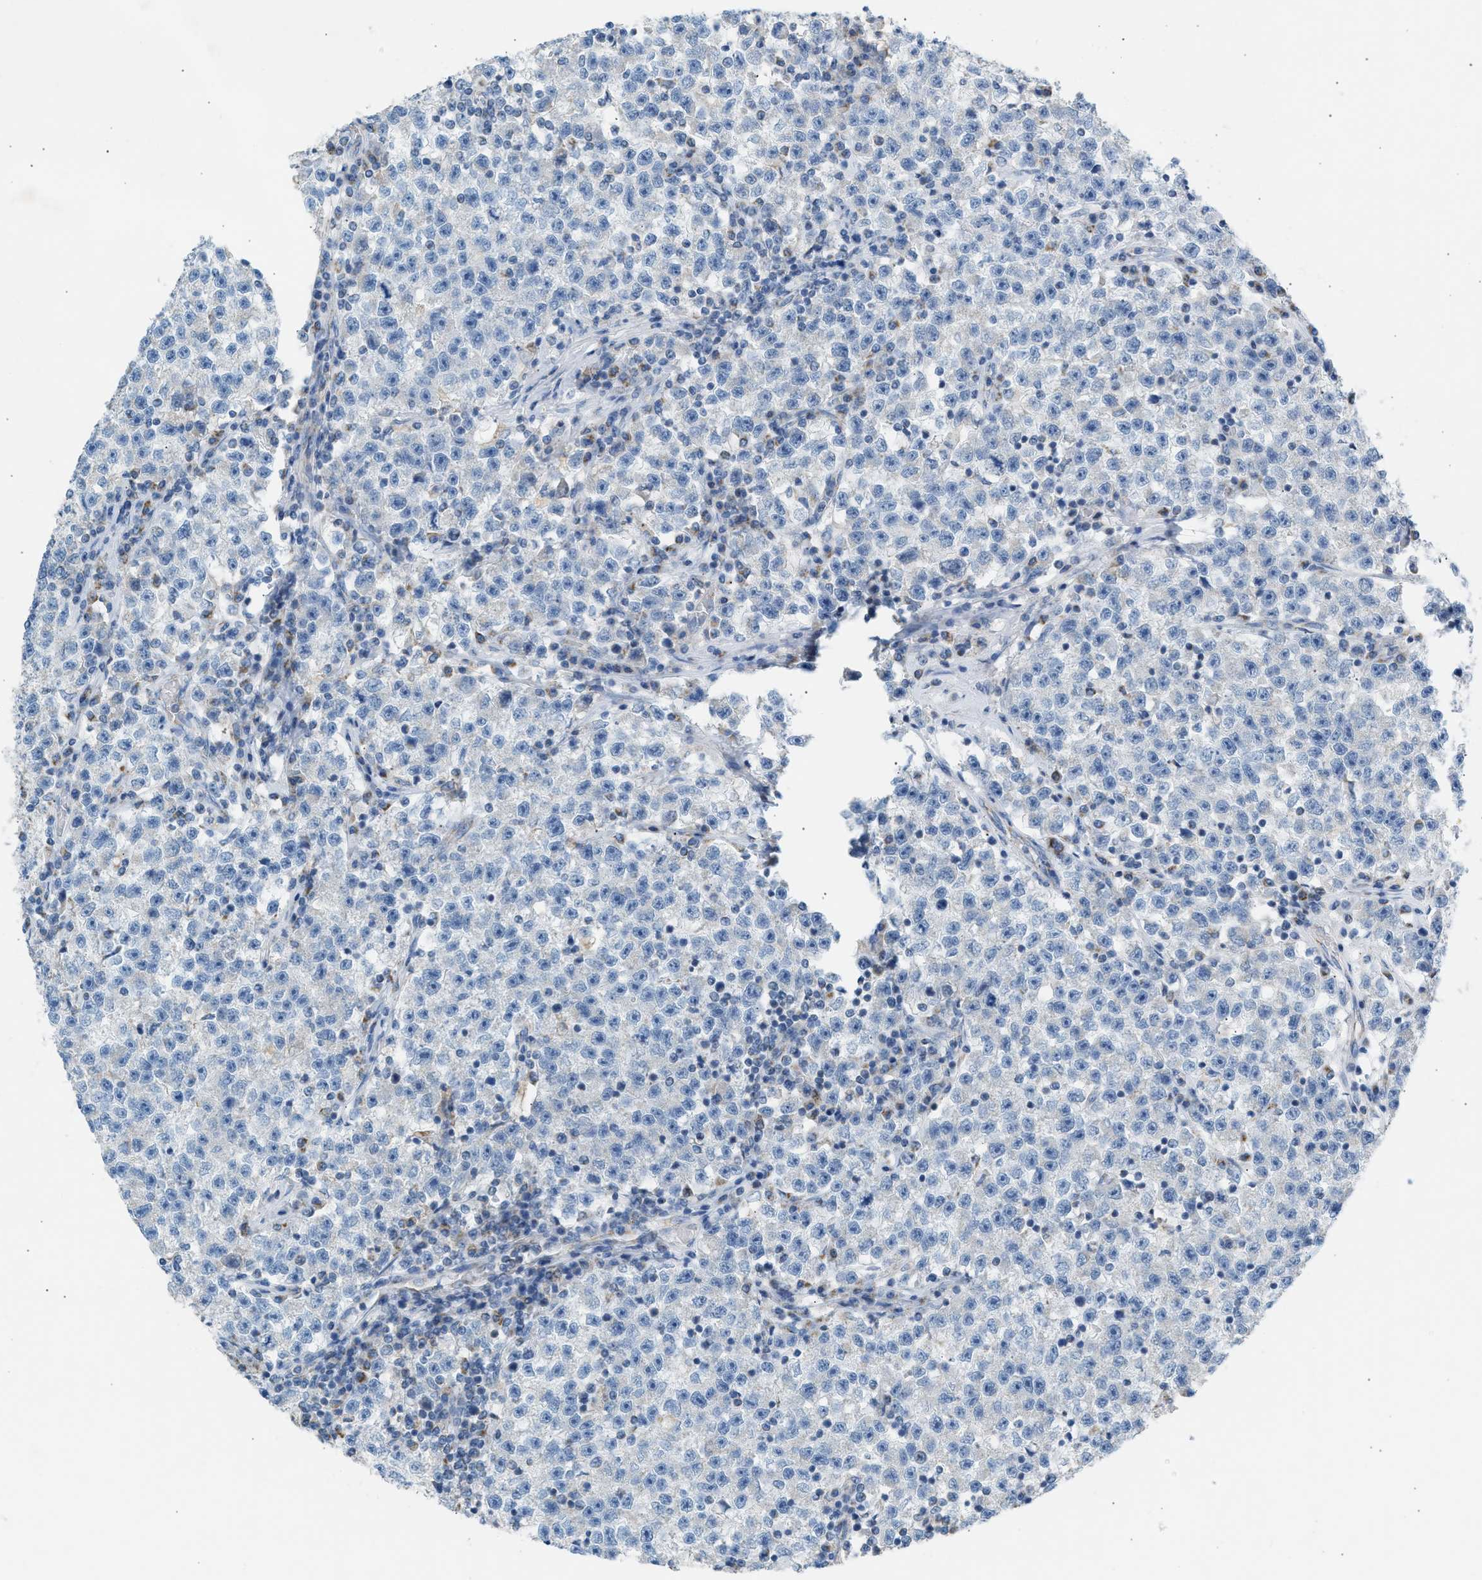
{"staining": {"intensity": "negative", "quantity": "none", "location": "none"}, "tissue": "testis cancer", "cell_type": "Tumor cells", "image_type": "cancer", "snomed": [{"axis": "morphology", "description": "Seminoma, NOS"}, {"axis": "topography", "description": "Testis"}], "caption": "Tumor cells are negative for protein expression in human testis seminoma.", "gene": "NDUFS8", "patient": {"sex": "male", "age": 22}}